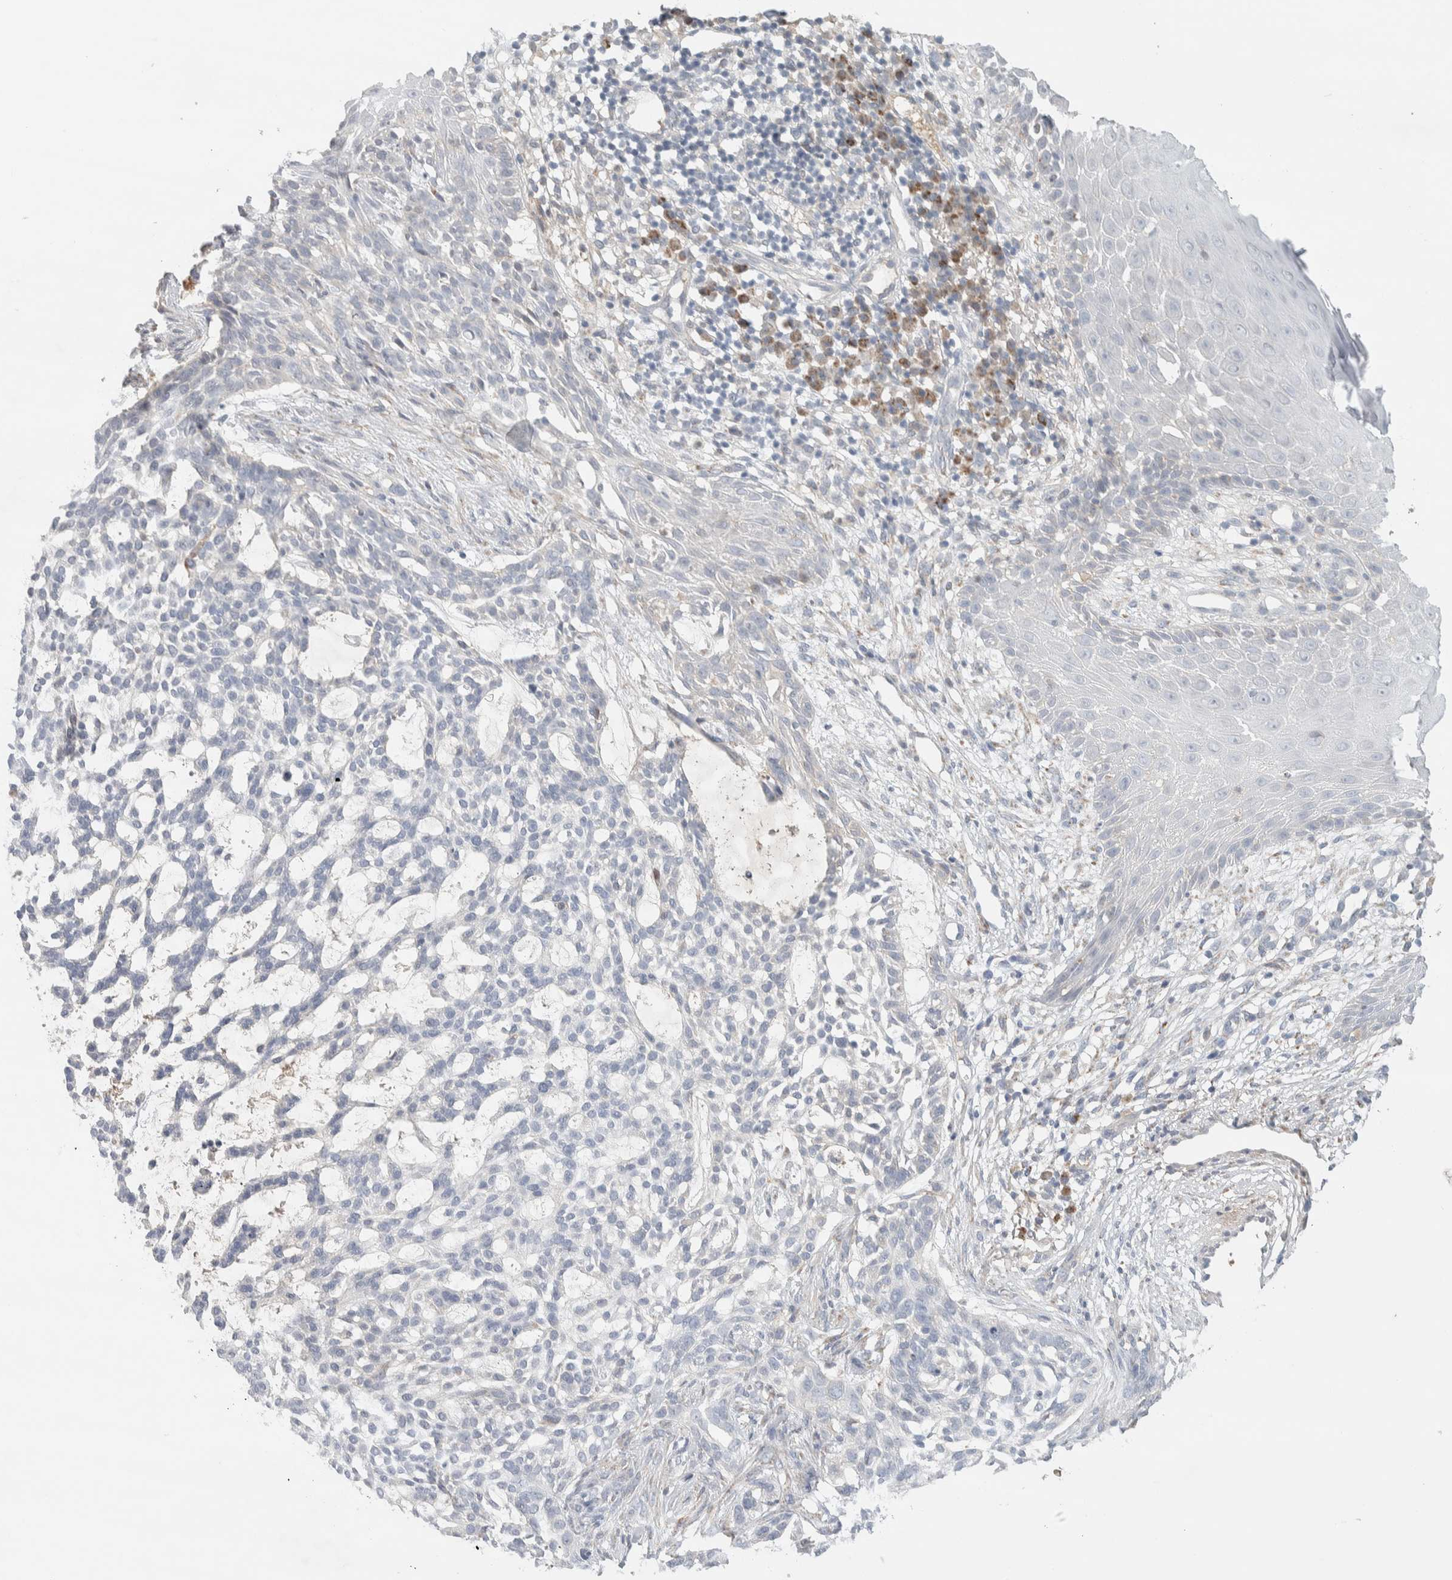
{"staining": {"intensity": "negative", "quantity": "none", "location": "none"}, "tissue": "skin cancer", "cell_type": "Tumor cells", "image_type": "cancer", "snomed": [{"axis": "morphology", "description": "Basal cell carcinoma"}, {"axis": "topography", "description": "Skin"}], "caption": "IHC histopathology image of neoplastic tissue: human skin cancer (basal cell carcinoma) stained with DAB reveals no significant protein expression in tumor cells. (IHC, brightfield microscopy, high magnification).", "gene": "DEPTOR", "patient": {"sex": "female", "age": 64}}